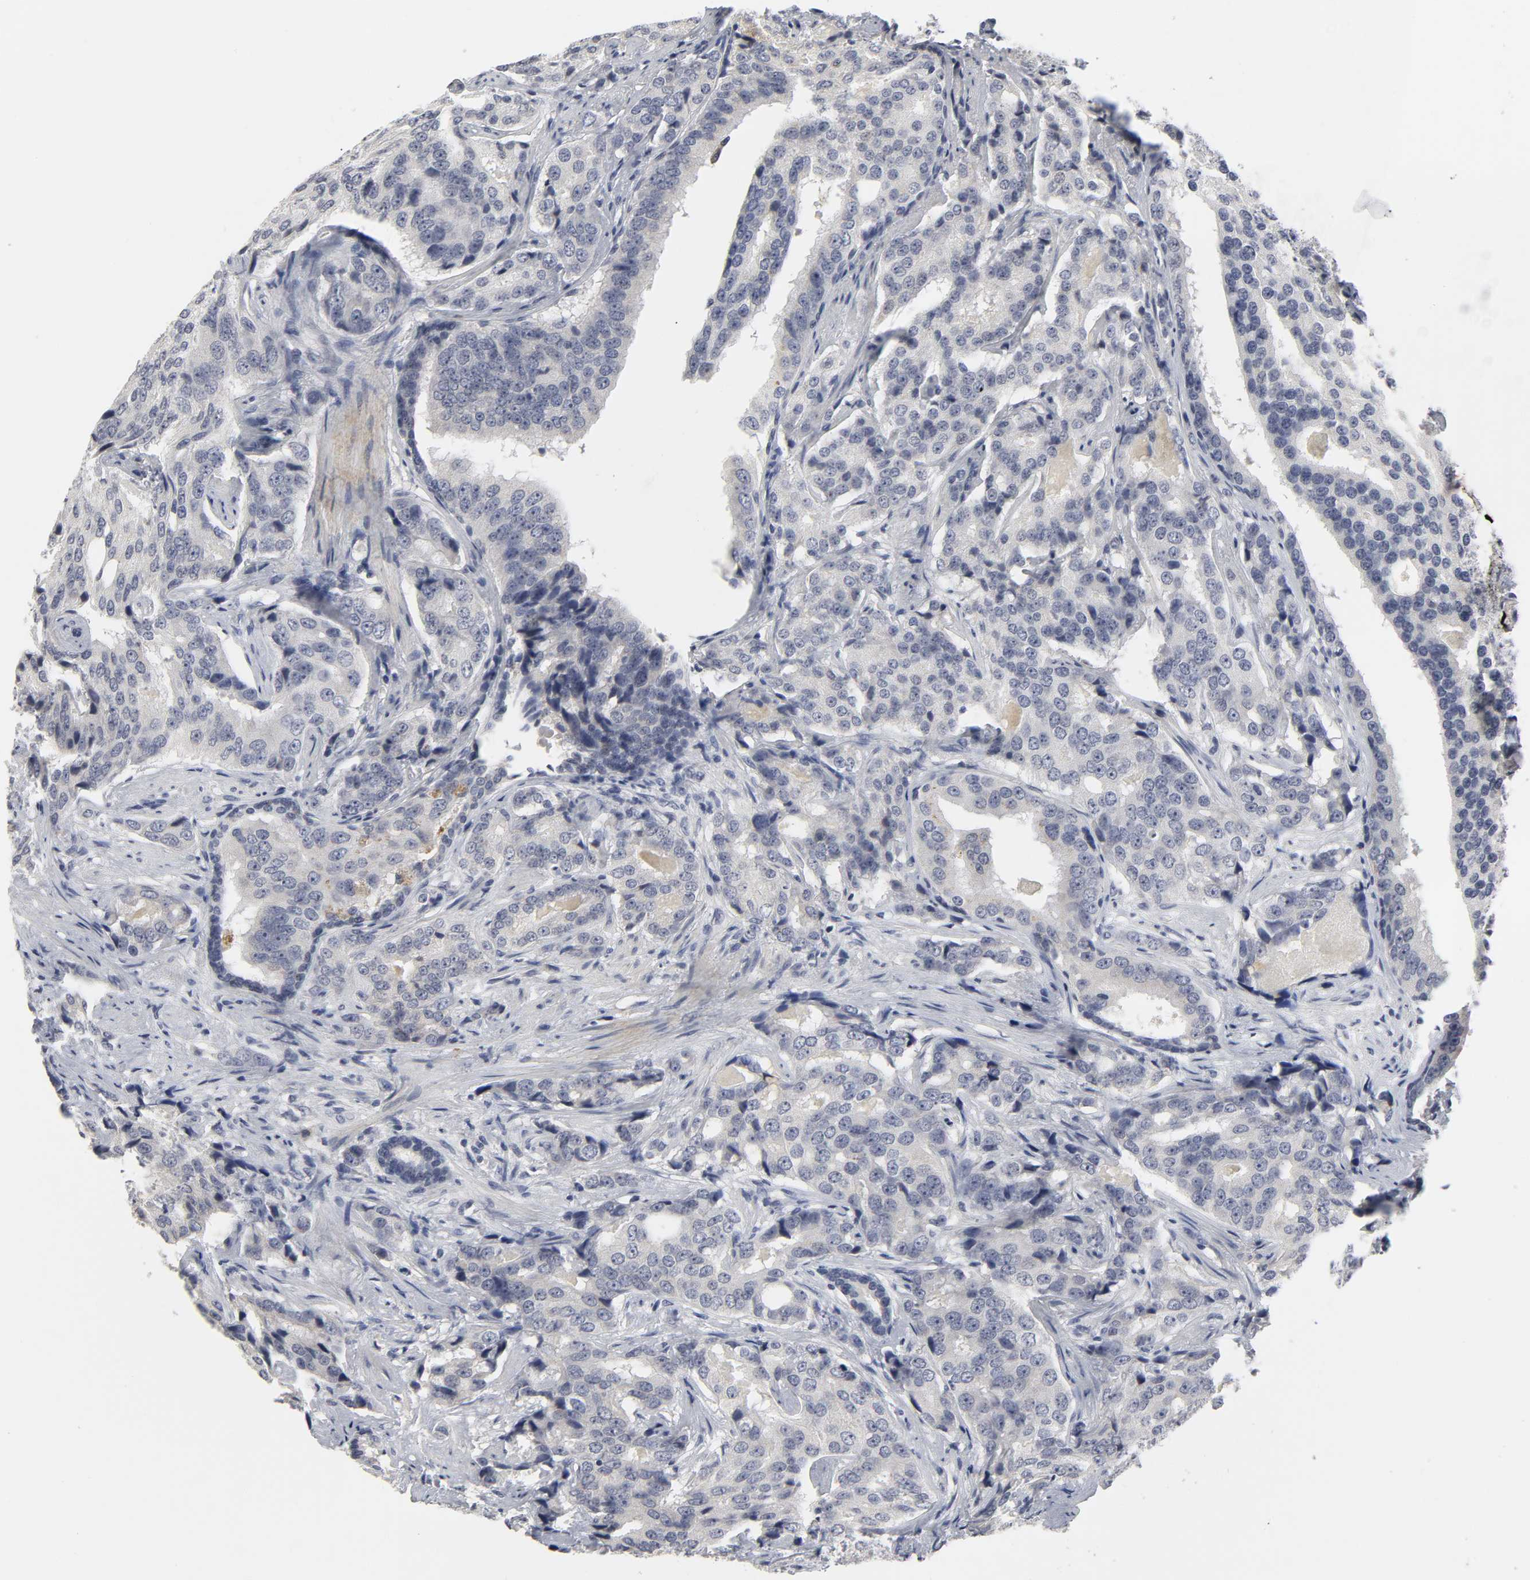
{"staining": {"intensity": "negative", "quantity": "none", "location": "none"}, "tissue": "prostate cancer", "cell_type": "Tumor cells", "image_type": "cancer", "snomed": [{"axis": "morphology", "description": "Adenocarcinoma, High grade"}, {"axis": "topography", "description": "Prostate"}], "caption": "Immunohistochemistry photomicrograph of human adenocarcinoma (high-grade) (prostate) stained for a protein (brown), which displays no expression in tumor cells. The staining is performed using DAB (3,3'-diaminobenzidine) brown chromogen with nuclei counter-stained in using hematoxylin.", "gene": "TCAP", "patient": {"sex": "male", "age": 58}}